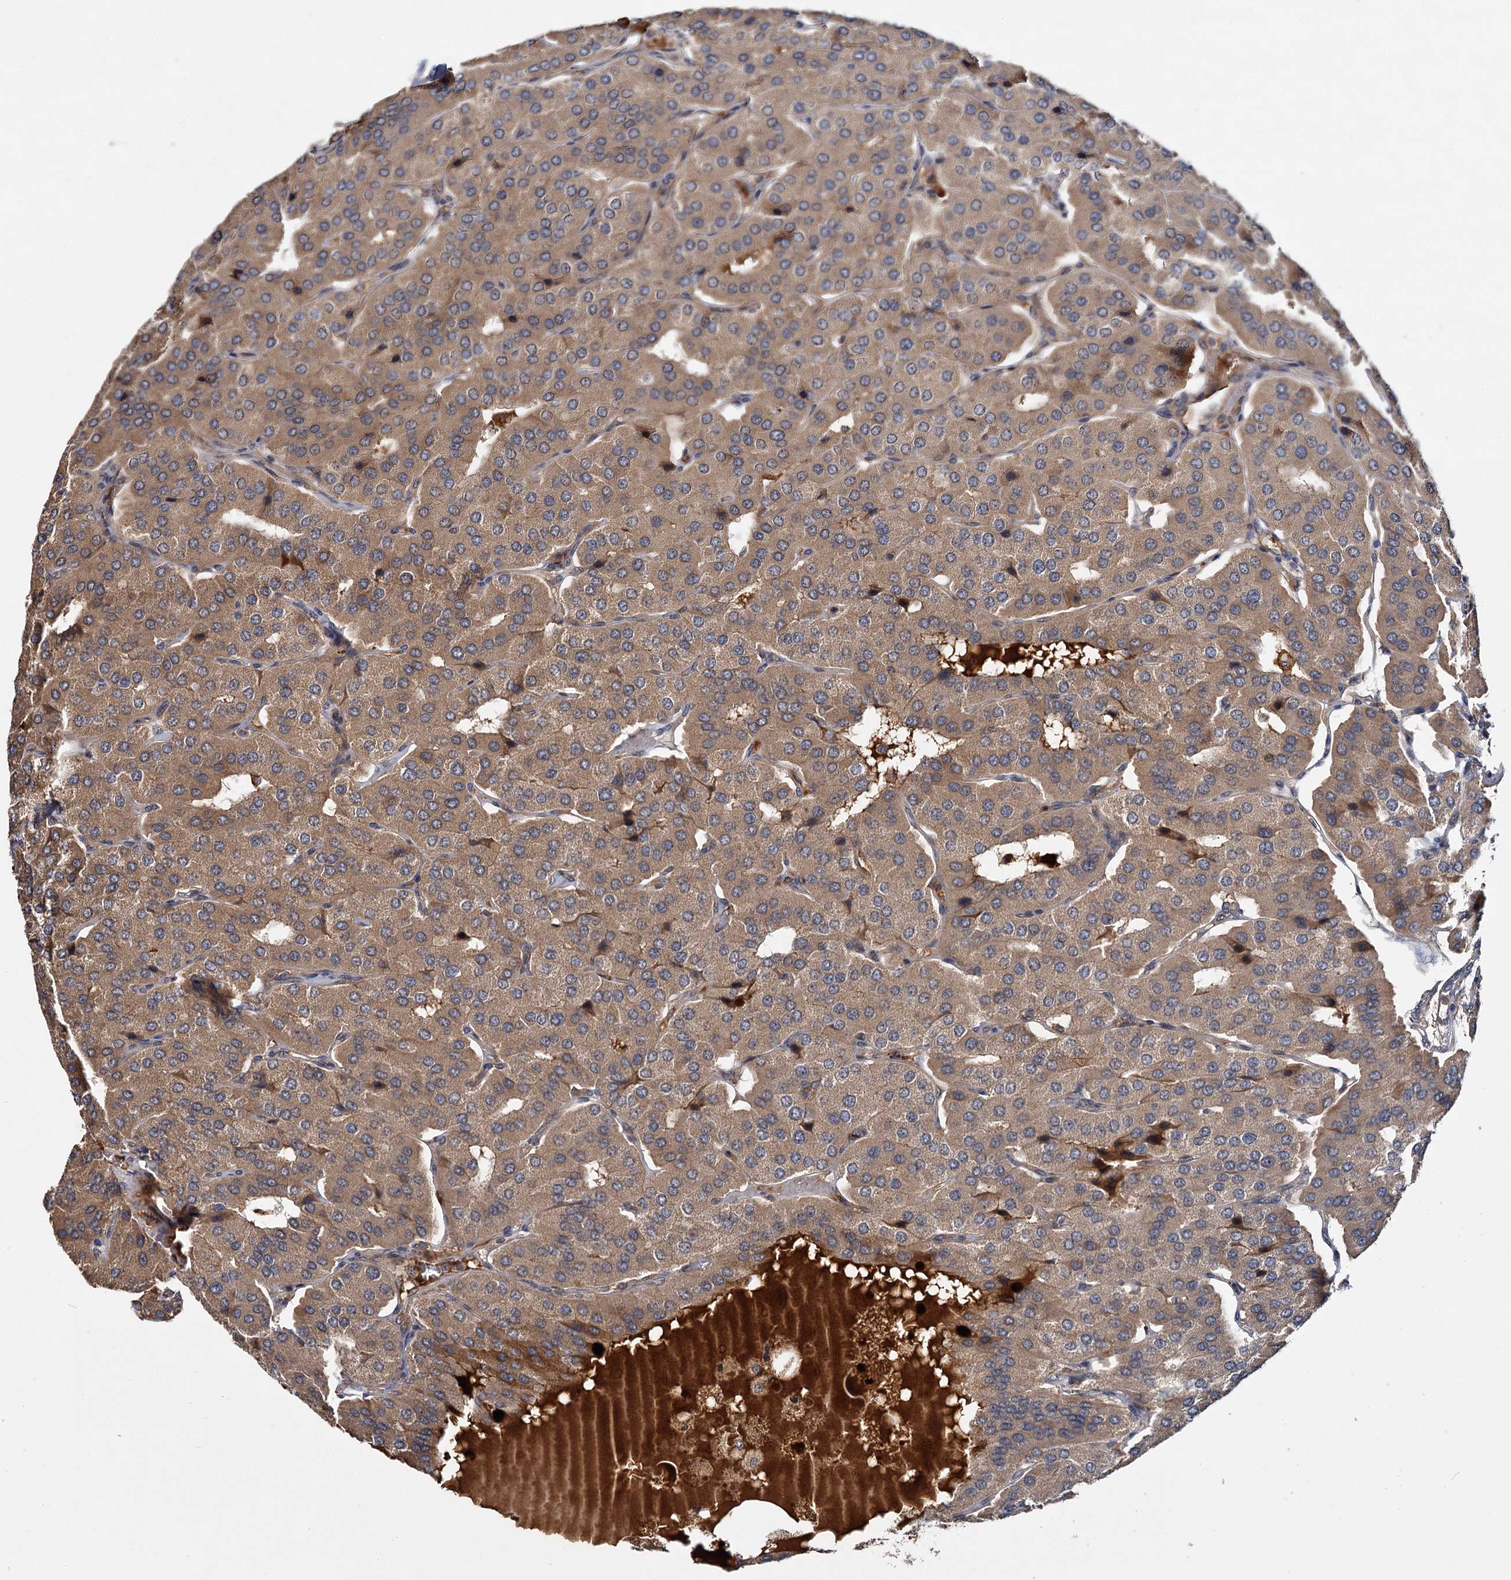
{"staining": {"intensity": "moderate", "quantity": ">75%", "location": "cytoplasmic/membranous"}, "tissue": "parathyroid gland", "cell_type": "Glandular cells", "image_type": "normal", "snomed": [{"axis": "morphology", "description": "Normal tissue, NOS"}, {"axis": "morphology", "description": "Adenoma, NOS"}, {"axis": "topography", "description": "Parathyroid gland"}], "caption": "A brown stain highlights moderate cytoplasmic/membranous expression of a protein in glandular cells of benign parathyroid gland. (DAB = brown stain, brightfield microscopy at high magnification).", "gene": "MBD6", "patient": {"sex": "female", "age": 86}}